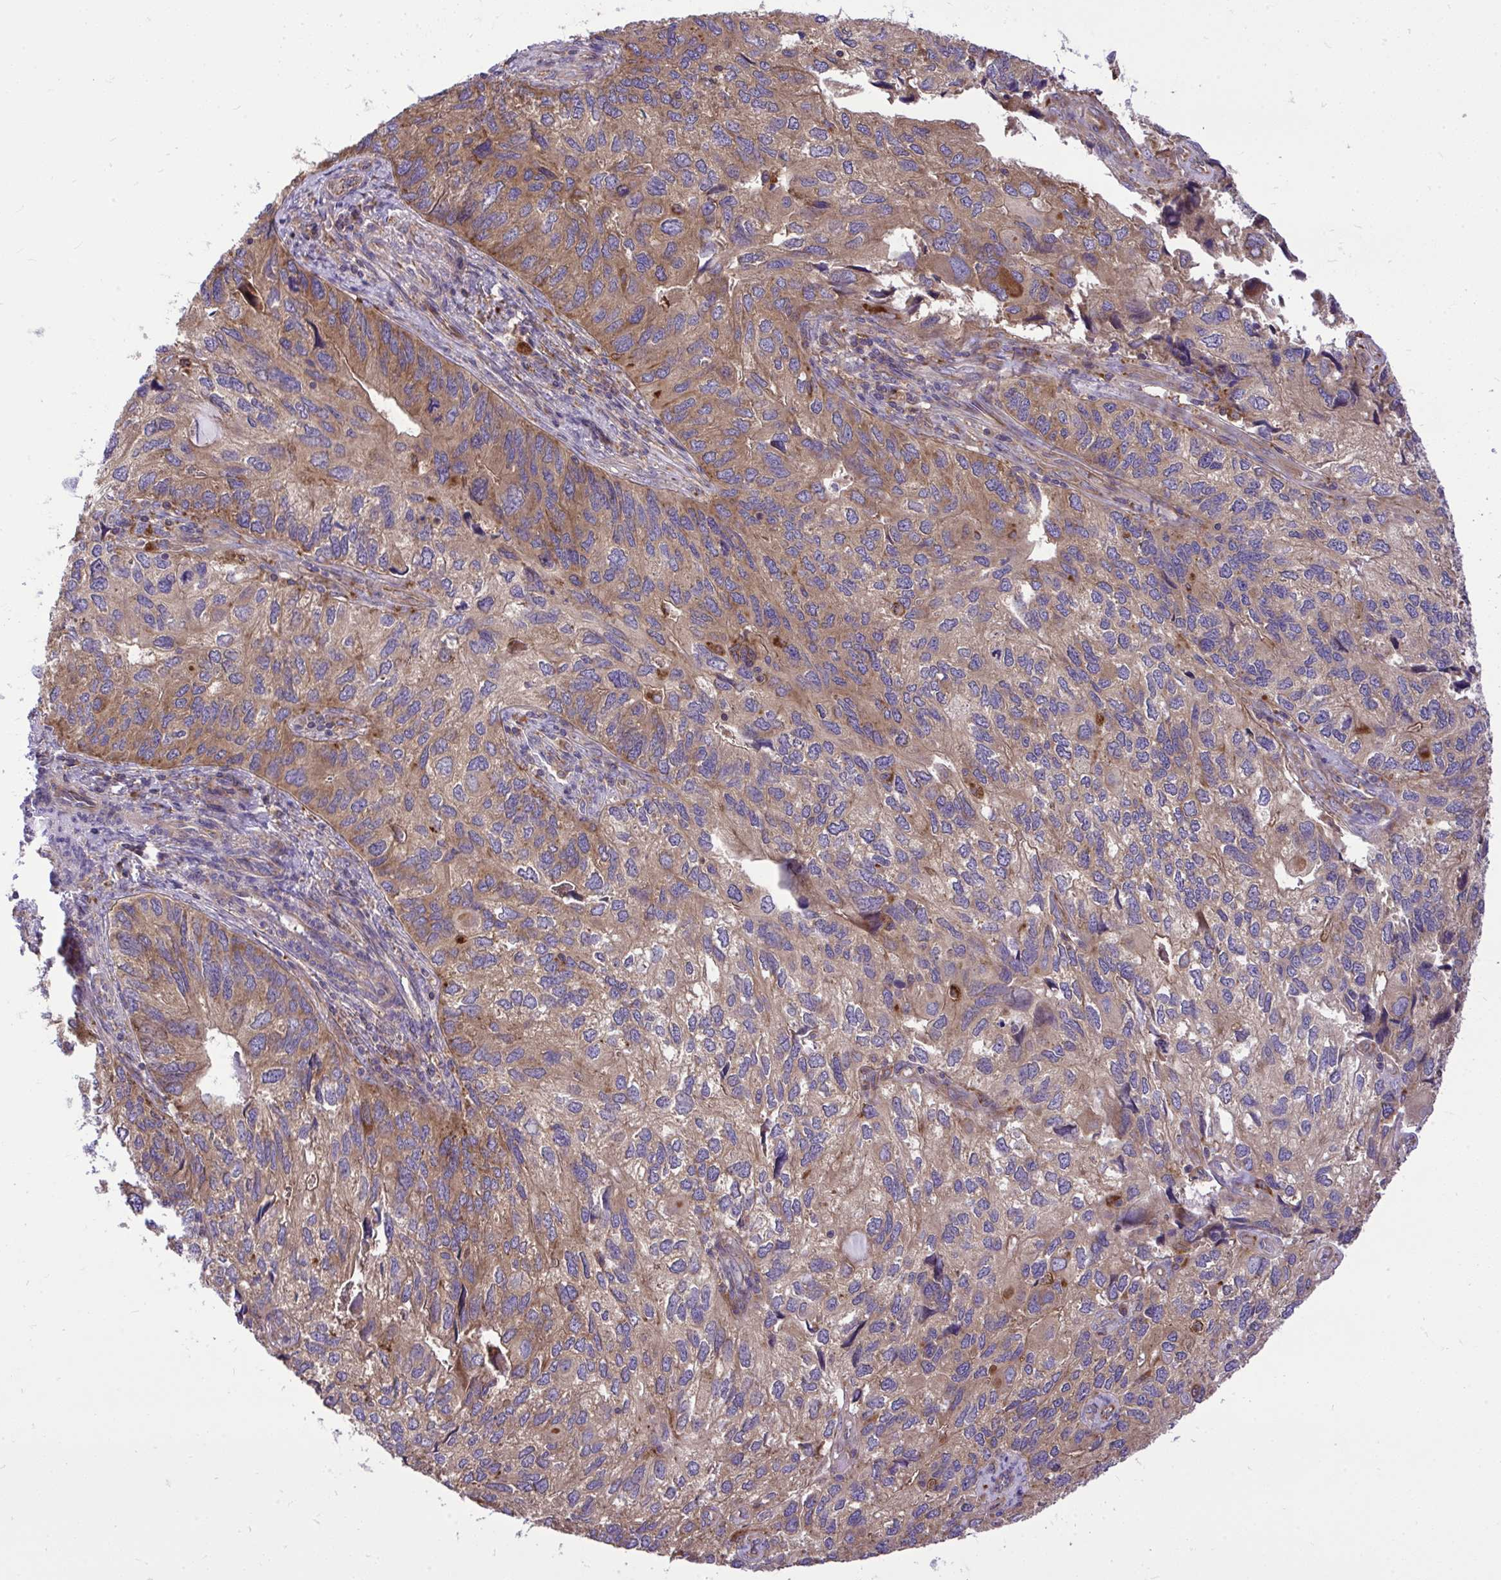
{"staining": {"intensity": "weak", "quantity": ">75%", "location": "cytoplasmic/membranous"}, "tissue": "endometrial cancer", "cell_type": "Tumor cells", "image_type": "cancer", "snomed": [{"axis": "morphology", "description": "Carcinoma, NOS"}, {"axis": "topography", "description": "Uterus"}], "caption": "Endometrial carcinoma stained with IHC shows weak cytoplasmic/membranous expression in approximately >75% of tumor cells.", "gene": "PAIP2", "patient": {"sex": "female", "age": 76}}